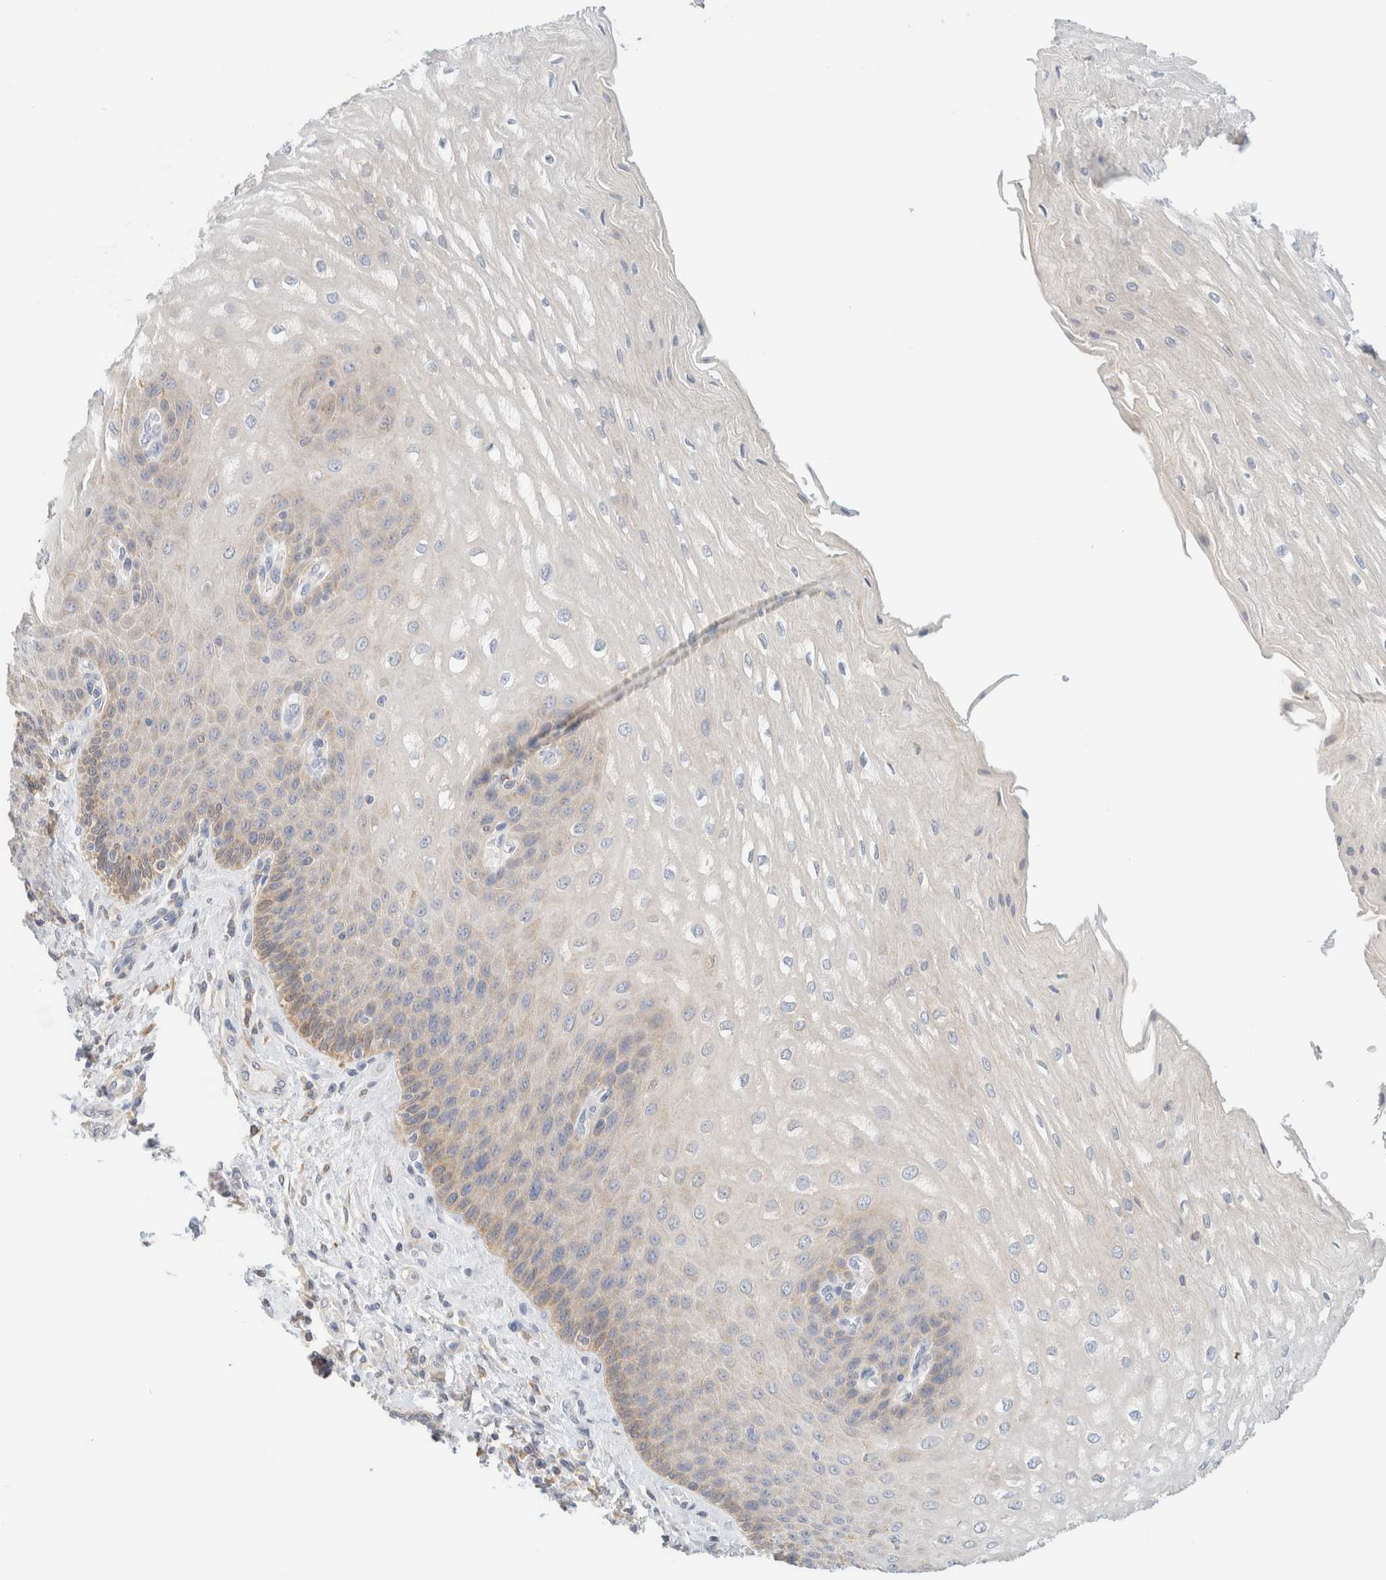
{"staining": {"intensity": "moderate", "quantity": "<25%", "location": "cytoplasmic/membranous"}, "tissue": "esophagus", "cell_type": "Squamous epithelial cells", "image_type": "normal", "snomed": [{"axis": "morphology", "description": "Normal tissue, NOS"}, {"axis": "topography", "description": "Esophagus"}], "caption": "Human esophagus stained with a brown dye reveals moderate cytoplasmic/membranous positive positivity in about <25% of squamous epithelial cells.", "gene": "NT5C", "patient": {"sex": "male", "age": 54}}